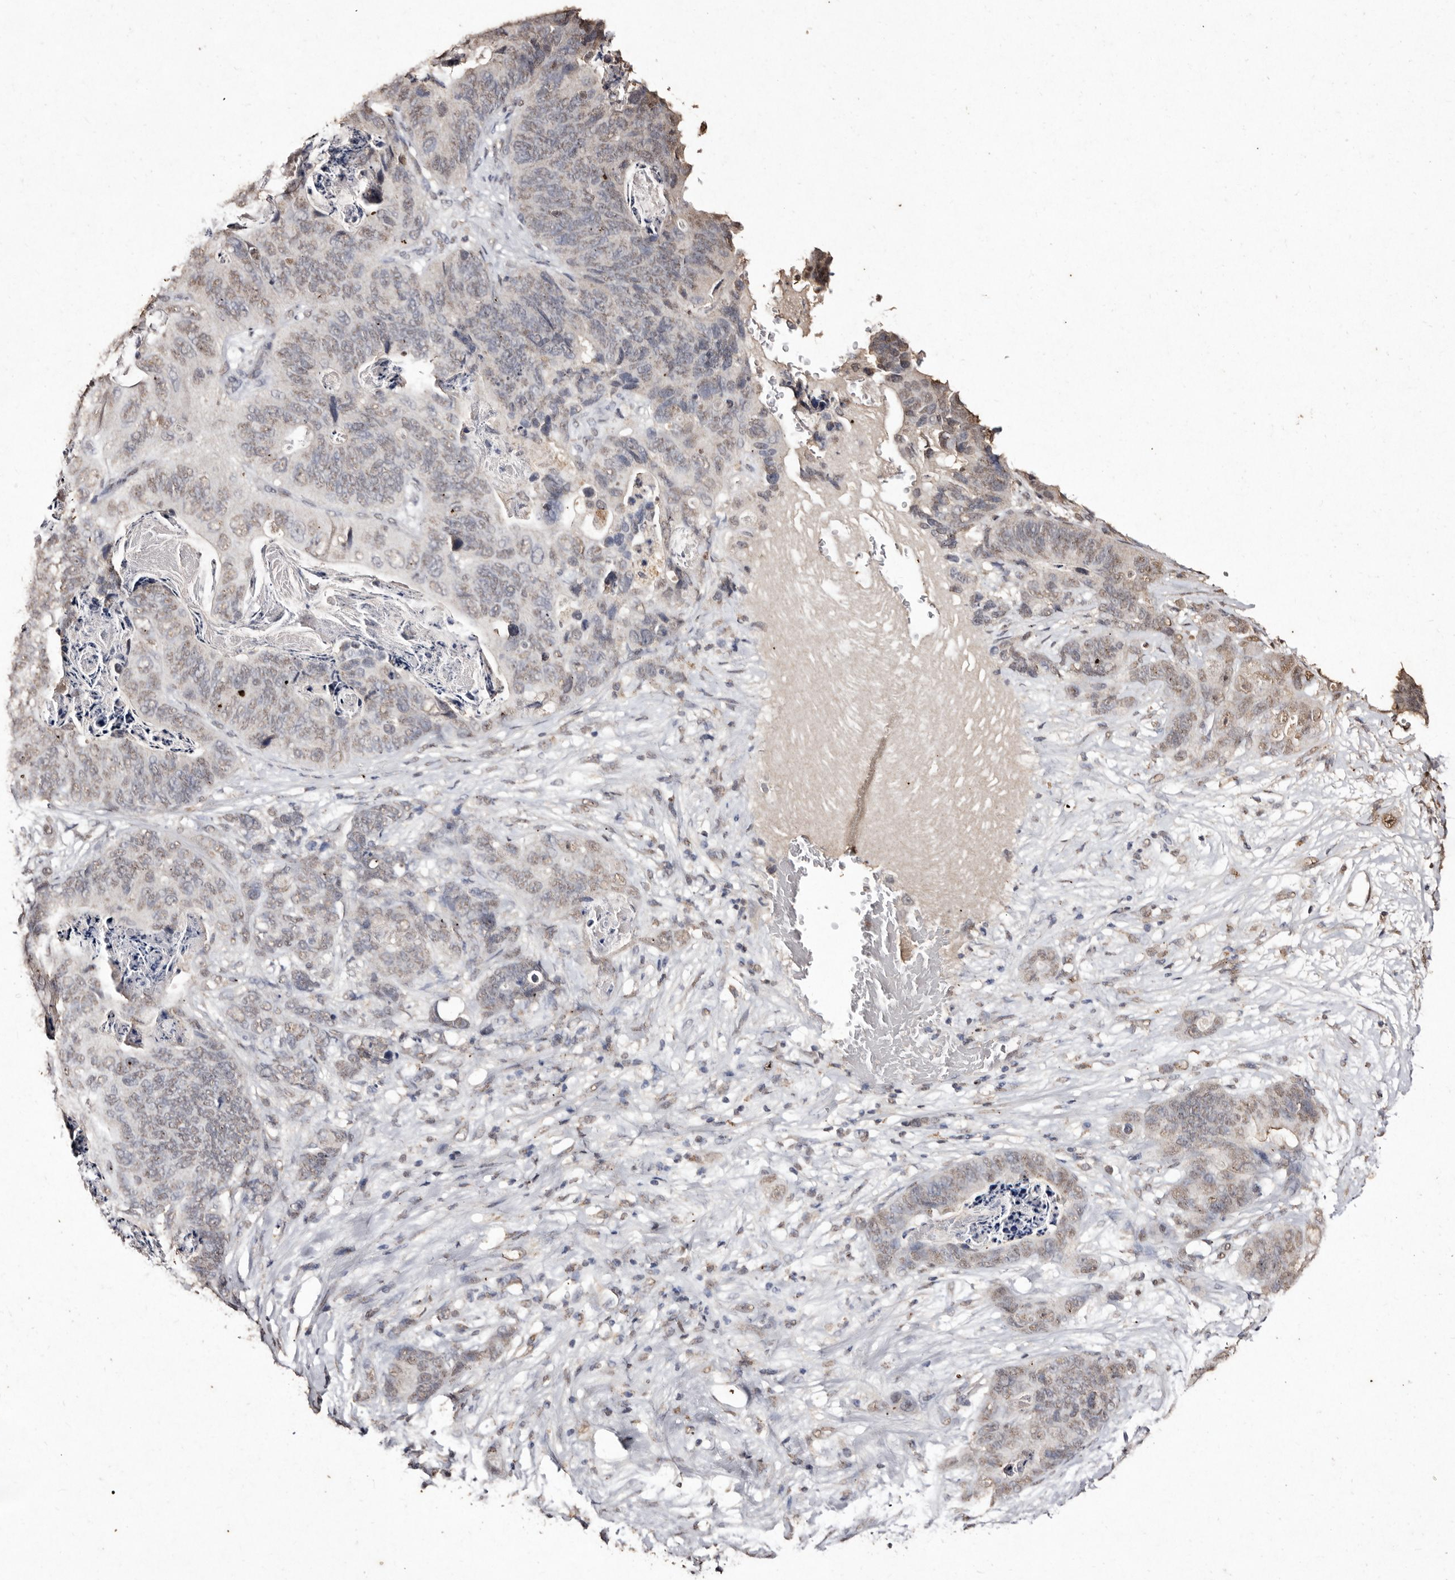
{"staining": {"intensity": "weak", "quantity": "25%-75%", "location": "nuclear"}, "tissue": "stomach cancer", "cell_type": "Tumor cells", "image_type": "cancer", "snomed": [{"axis": "morphology", "description": "Normal tissue, NOS"}, {"axis": "morphology", "description": "Adenocarcinoma, NOS"}, {"axis": "topography", "description": "Stomach"}], "caption": "About 25%-75% of tumor cells in human stomach cancer exhibit weak nuclear protein staining as visualized by brown immunohistochemical staining.", "gene": "ERBB4", "patient": {"sex": "female", "age": 89}}